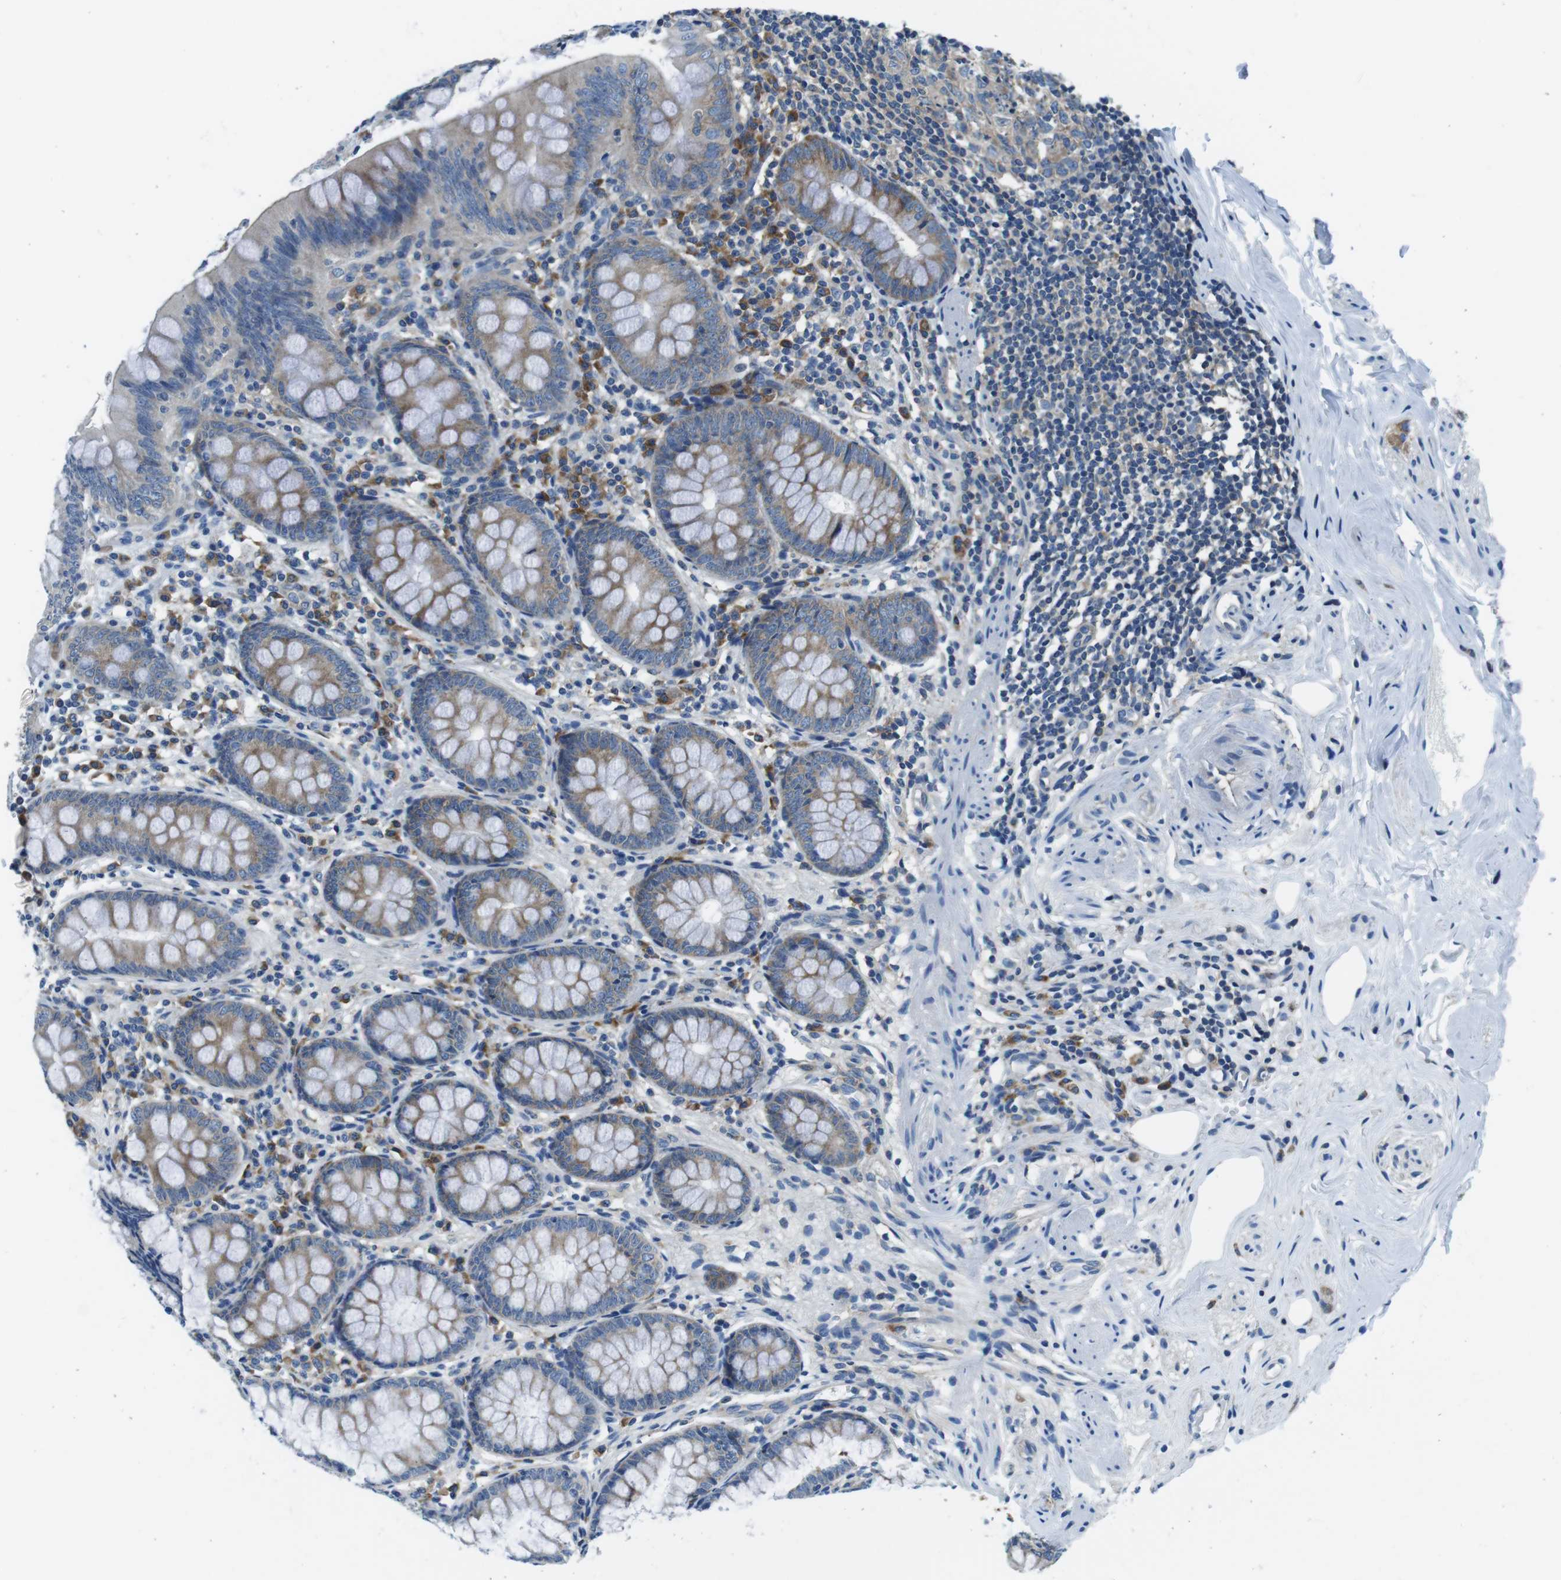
{"staining": {"intensity": "moderate", "quantity": ">75%", "location": "cytoplasmic/membranous"}, "tissue": "appendix", "cell_type": "Glandular cells", "image_type": "normal", "snomed": [{"axis": "morphology", "description": "Normal tissue, NOS"}, {"axis": "topography", "description": "Appendix"}], "caption": "DAB immunohistochemical staining of unremarkable human appendix reveals moderate cytoplasmic/membranous protein staining in about >75% of glandular cells.", "gene": "EIF2B5", "patient": {"sex": "female", "age": 77}}